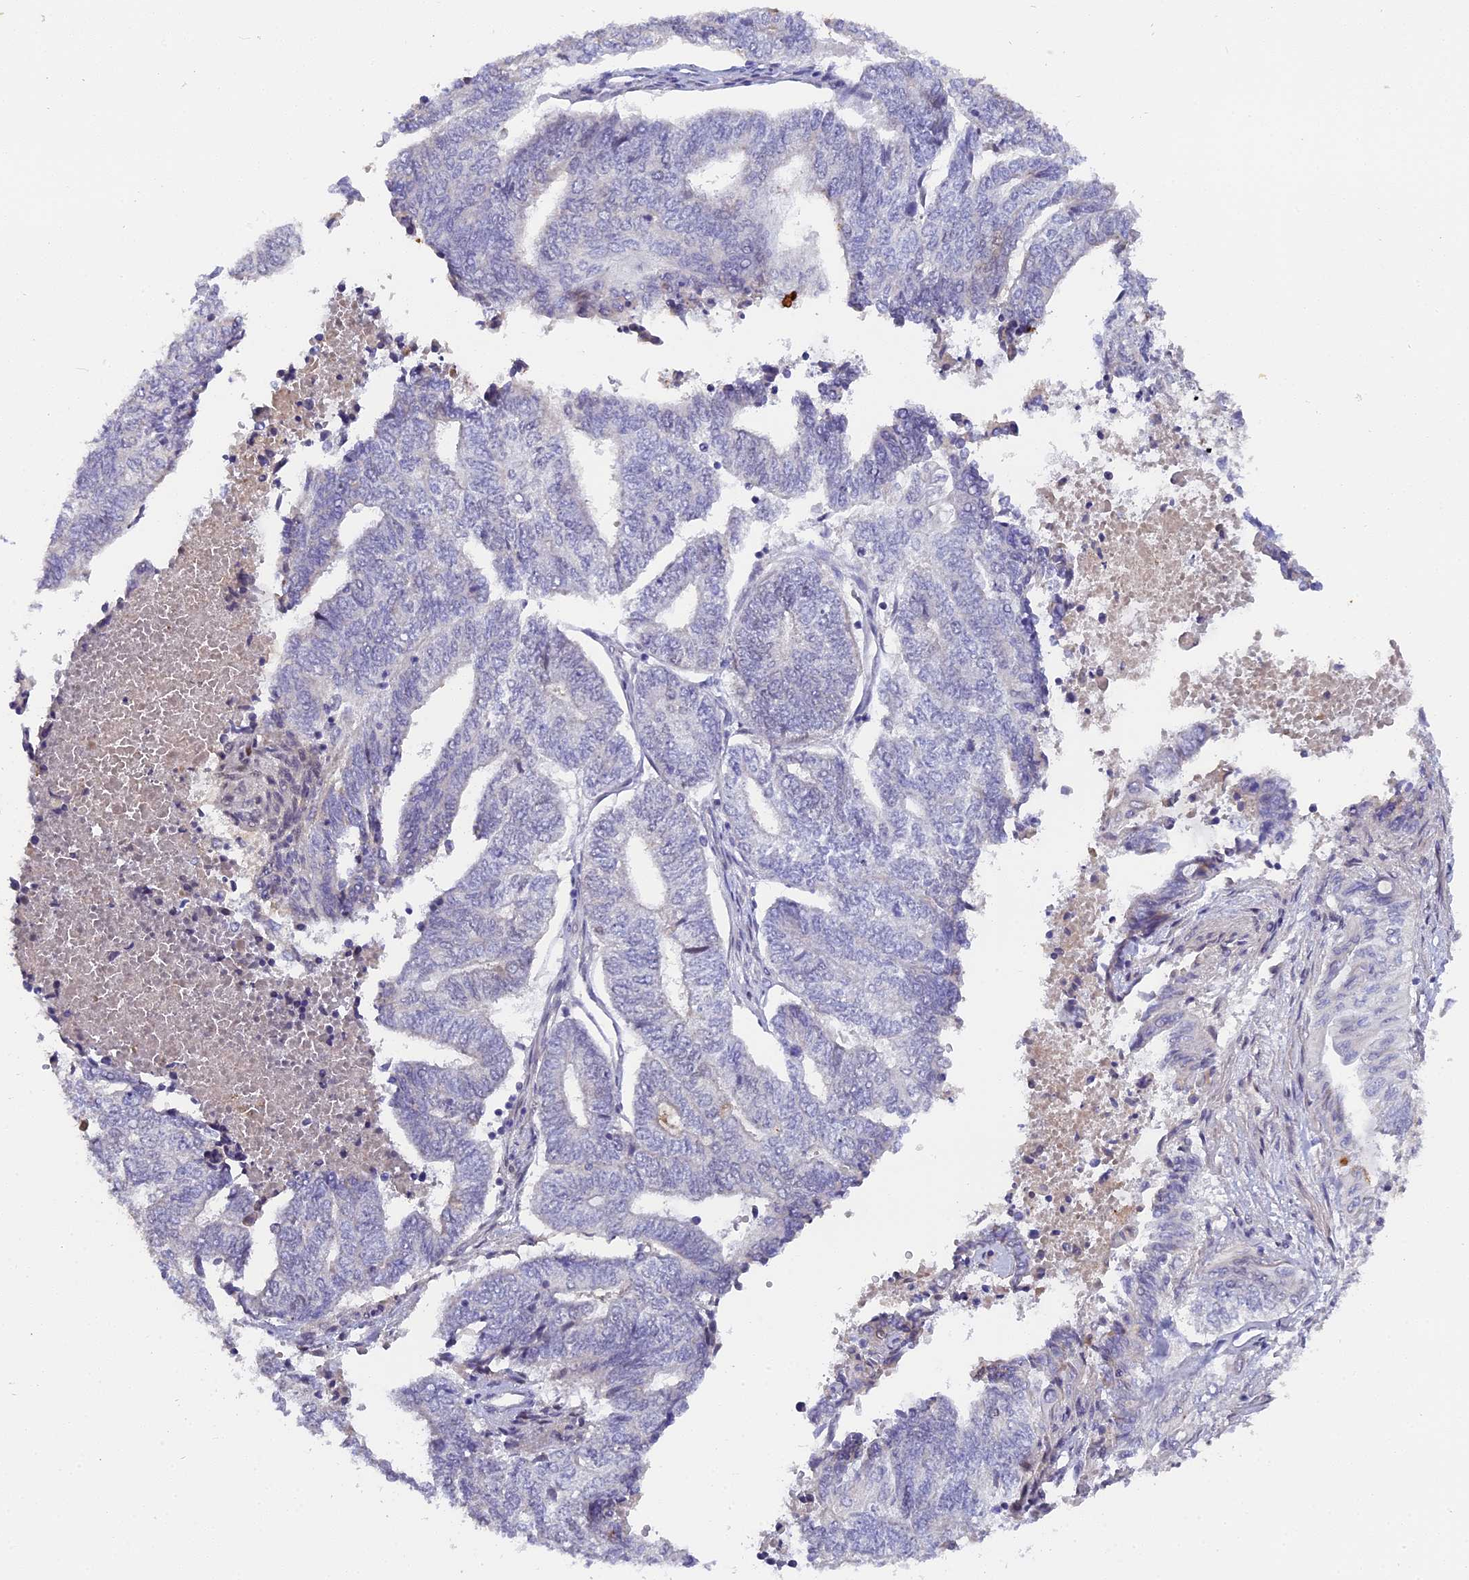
{"staining": {"intensity": "negative", "quantity": "none", "location": "none"}, "tissue": "endometrial cancer", "cell_type": "Tumor cells", "image_type": "cancer", "snomed": [{"axis": "morphology", "description": "Adenocarcinoma, NOS"}, {"axis": "topography", "description": "Uterus"}, {"axis": "topography", "description": "Endometrium"}], "caption": "This histopathology image is of endometrial cancer (adenocarcinoma) stained with immunohistochemistry (IHC) to label a protein in brown with the nuclei are counter-stained blue. There is no staining in tumor cells. (Immunohistochemistry (ihc), brightfield microscopy, high magnification).", "gene": "PYGO1", "patient": {"sex": "female", "age": 70}}